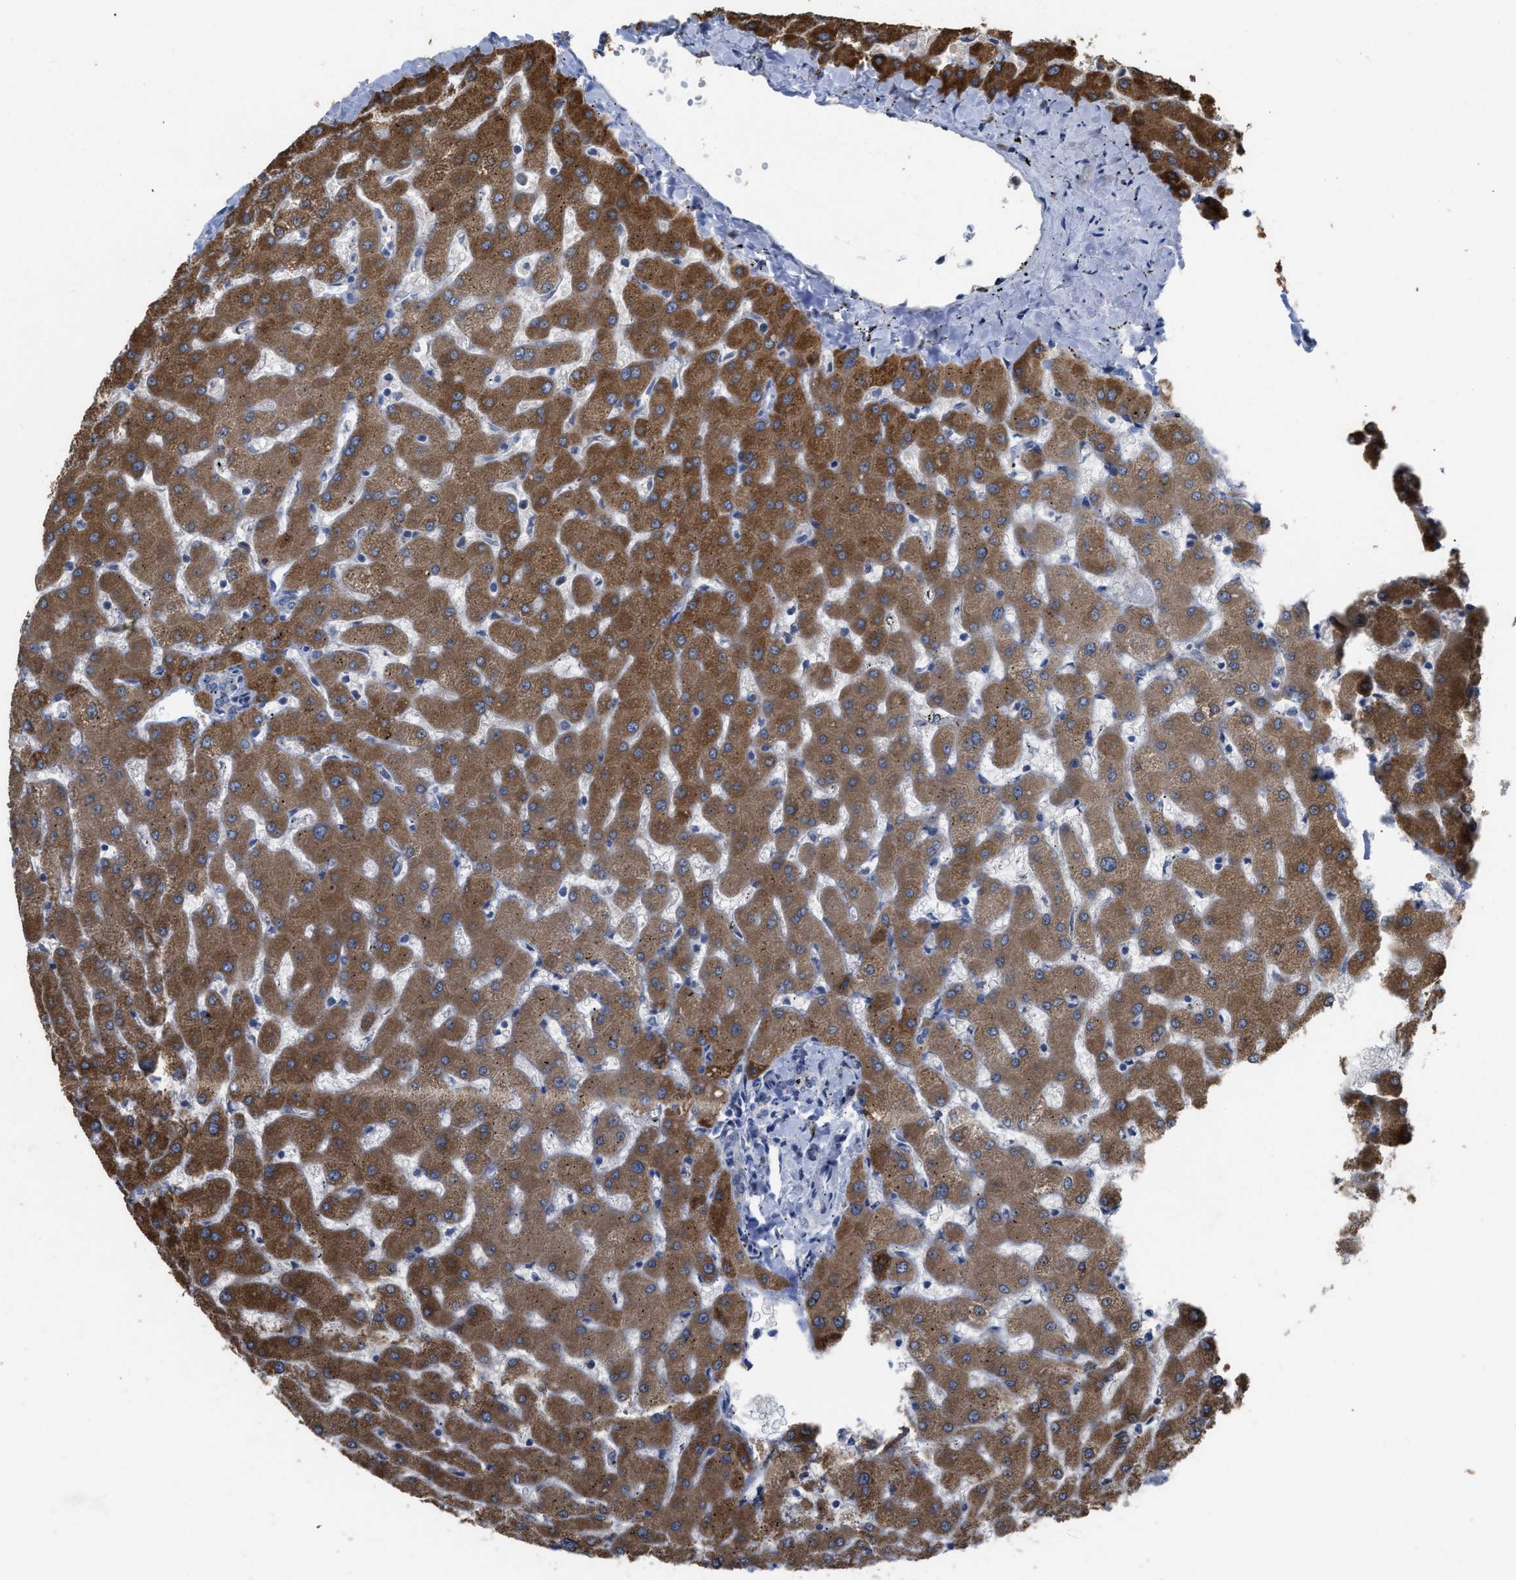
{"staining": {"intensity": "negative", "quantity": "none", "location": "none"}, "tissue": "liver", "cell_type": "Cholangiocytes", "image_type": "normal", "snomed": [{"axis": "morphology", "description": "Normal tissue, NOS"}, {"axis": "topography", "description": "Liver"}], "caption": "DAB (3,3'-diaminobenzidine) immunohistochemical staining of normal liver displays no significant expression in cholangiocytes.", "gene": "AK2", "patient": {"sex": "female", "age": 63}}